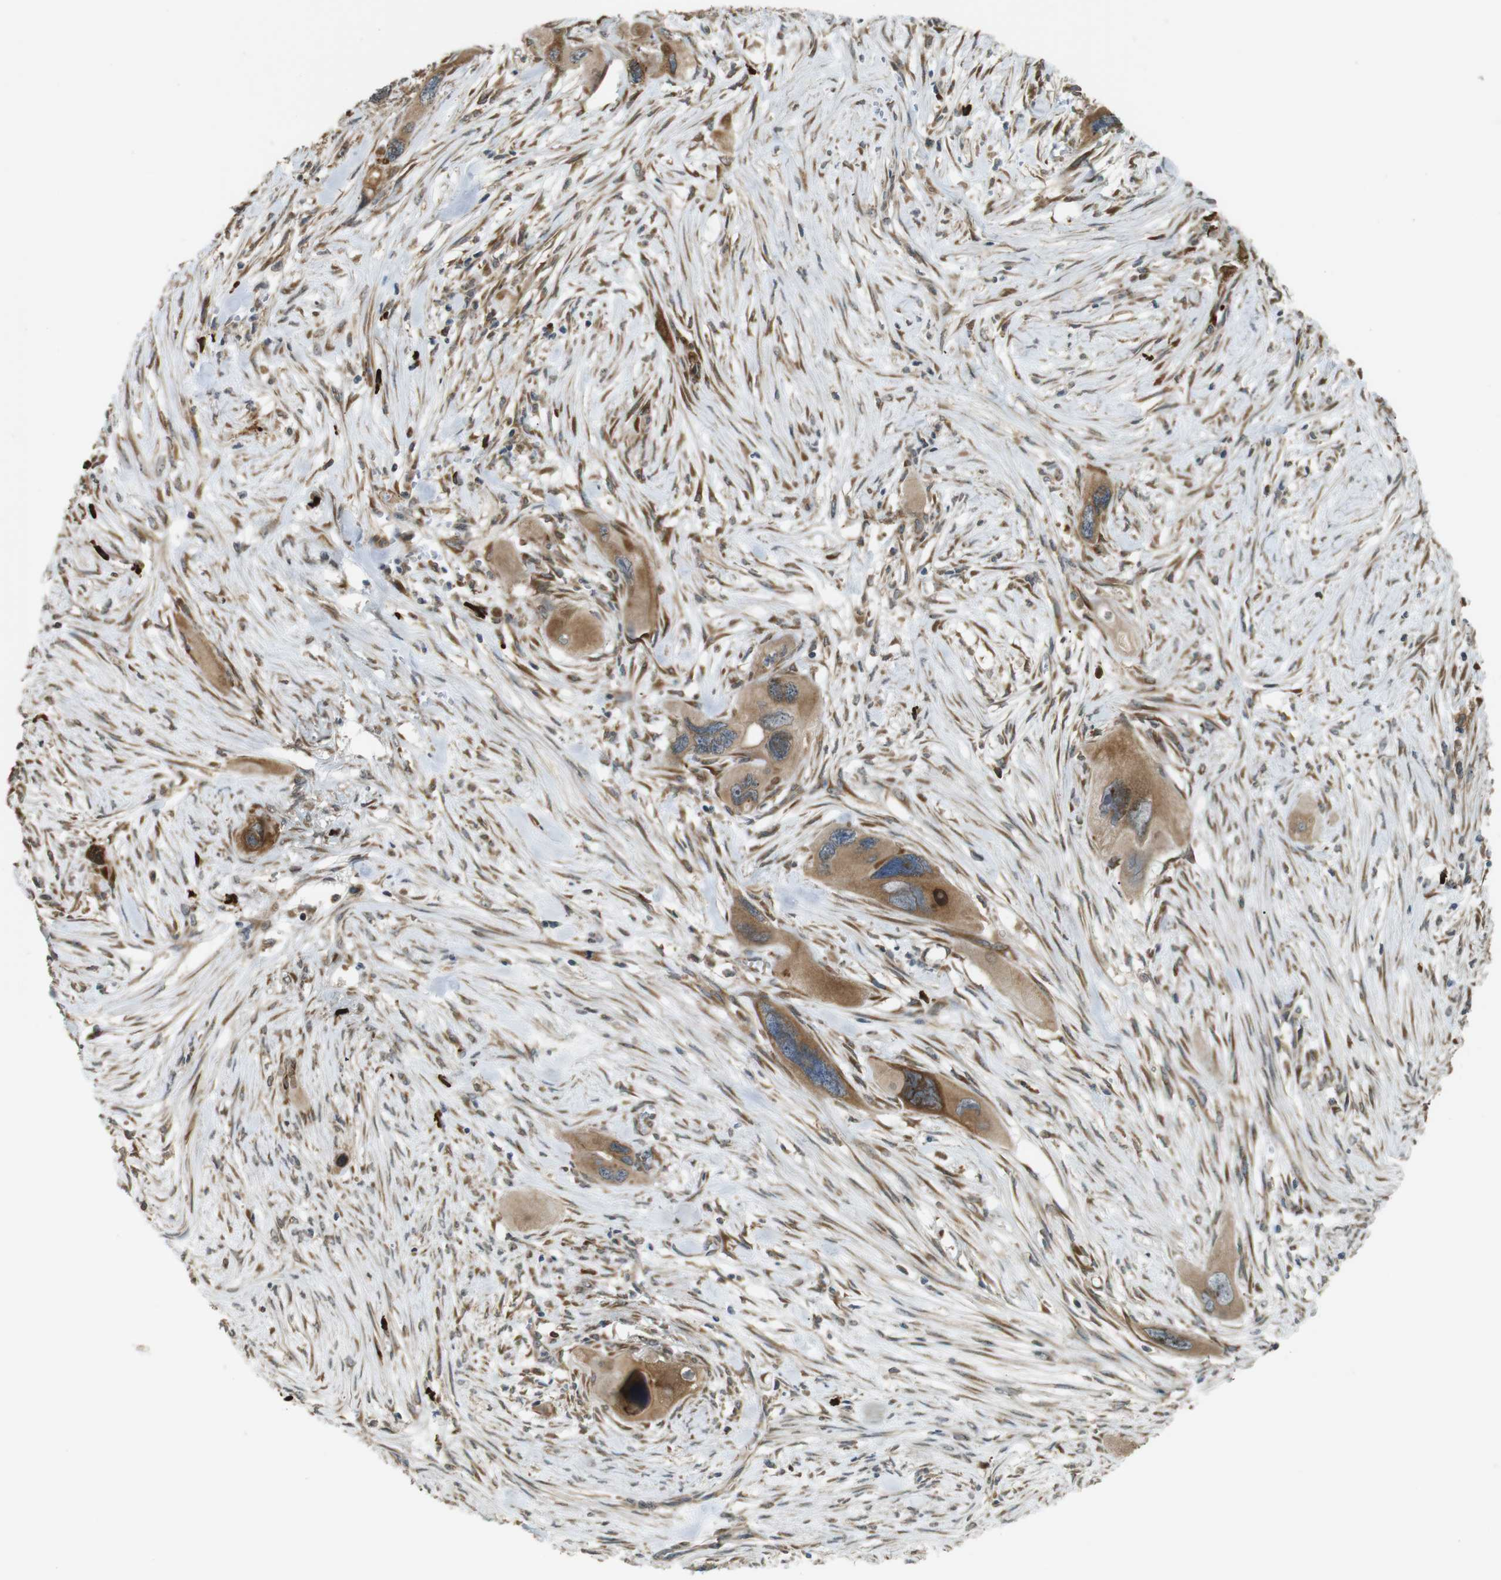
{"staining": {"intensity": "moderate", "quantity": ">75%", "location": "cytoplasmic/membranous"}, "tissue": "pancreatic cancer", "cell_type": "Tumor cells", "image_type": "cancer", "snomed": [{"axis": "morphology", "description": "Adenocarcinoma, NOS"}, {"axis": "topography", "description": "Pancreas"}], "caption": "Immunohistochemical staining of pancreatic cancer reveals moderate cytoplasmic/membranous protein positivity in approximately >75% of tumor cells.", "gene": "TMED4", "patient": {"sex": "male", "age": 73}}